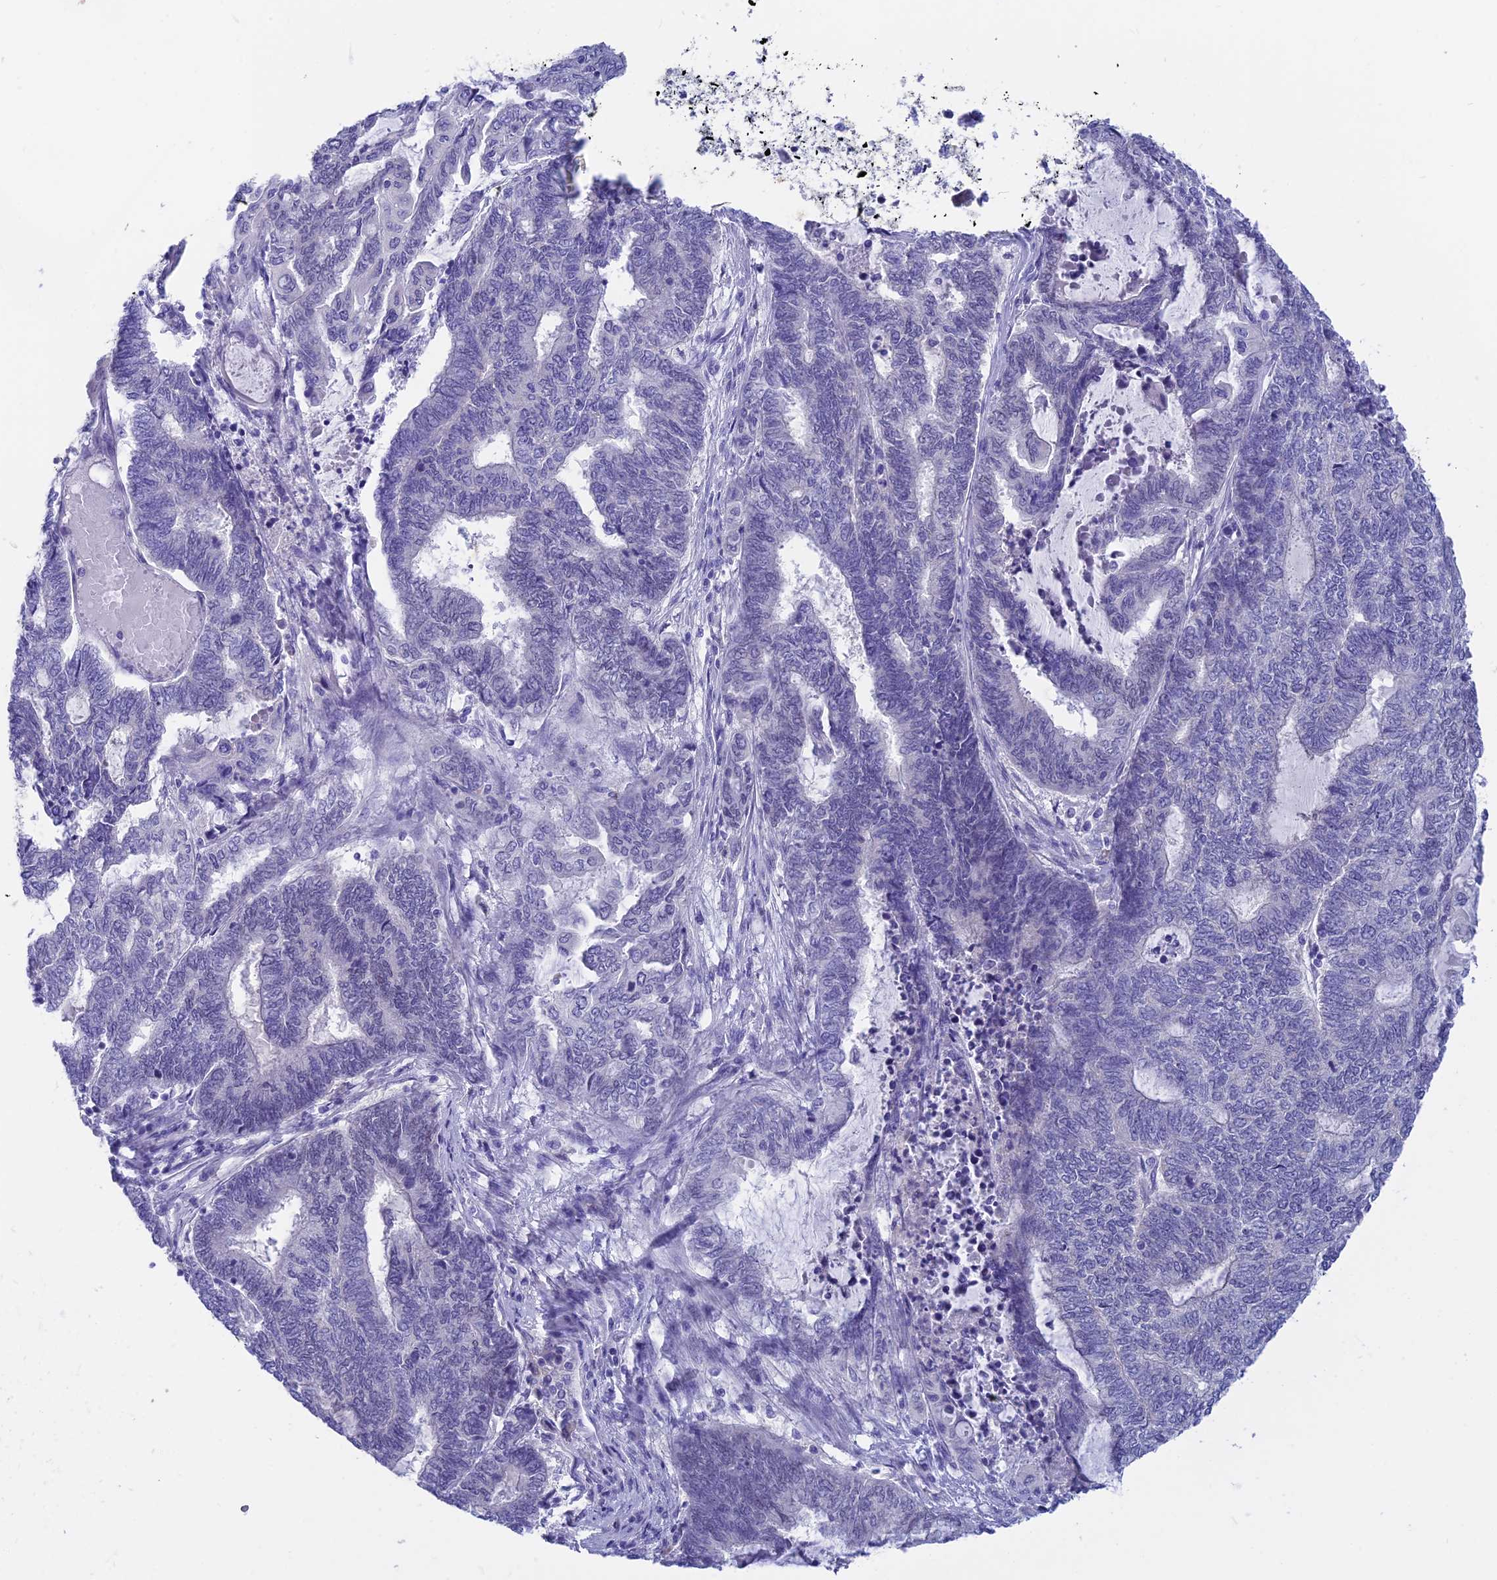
{"staining": {"intensity": "negative", "quantity": "none", "location": "none"}, "tissue": "endometrial cancer", "cell_type": "Tumor cells", "image_type": "cancer", "snomed": [{"axis": "morphology", "description": "Adenocarcinoma, NOS"}, {"axis": "topography", "description": "Uterus"}, {"axis": "topography", "description": "Endometrium"}], "caption": "This is an immunohistochemistry (IHC) micrograph of human endometrial adenocarcinoma. There is no staining in tumor cells.", "gene": "SNTN", "patient": {"sex": "female", "age": 70}}